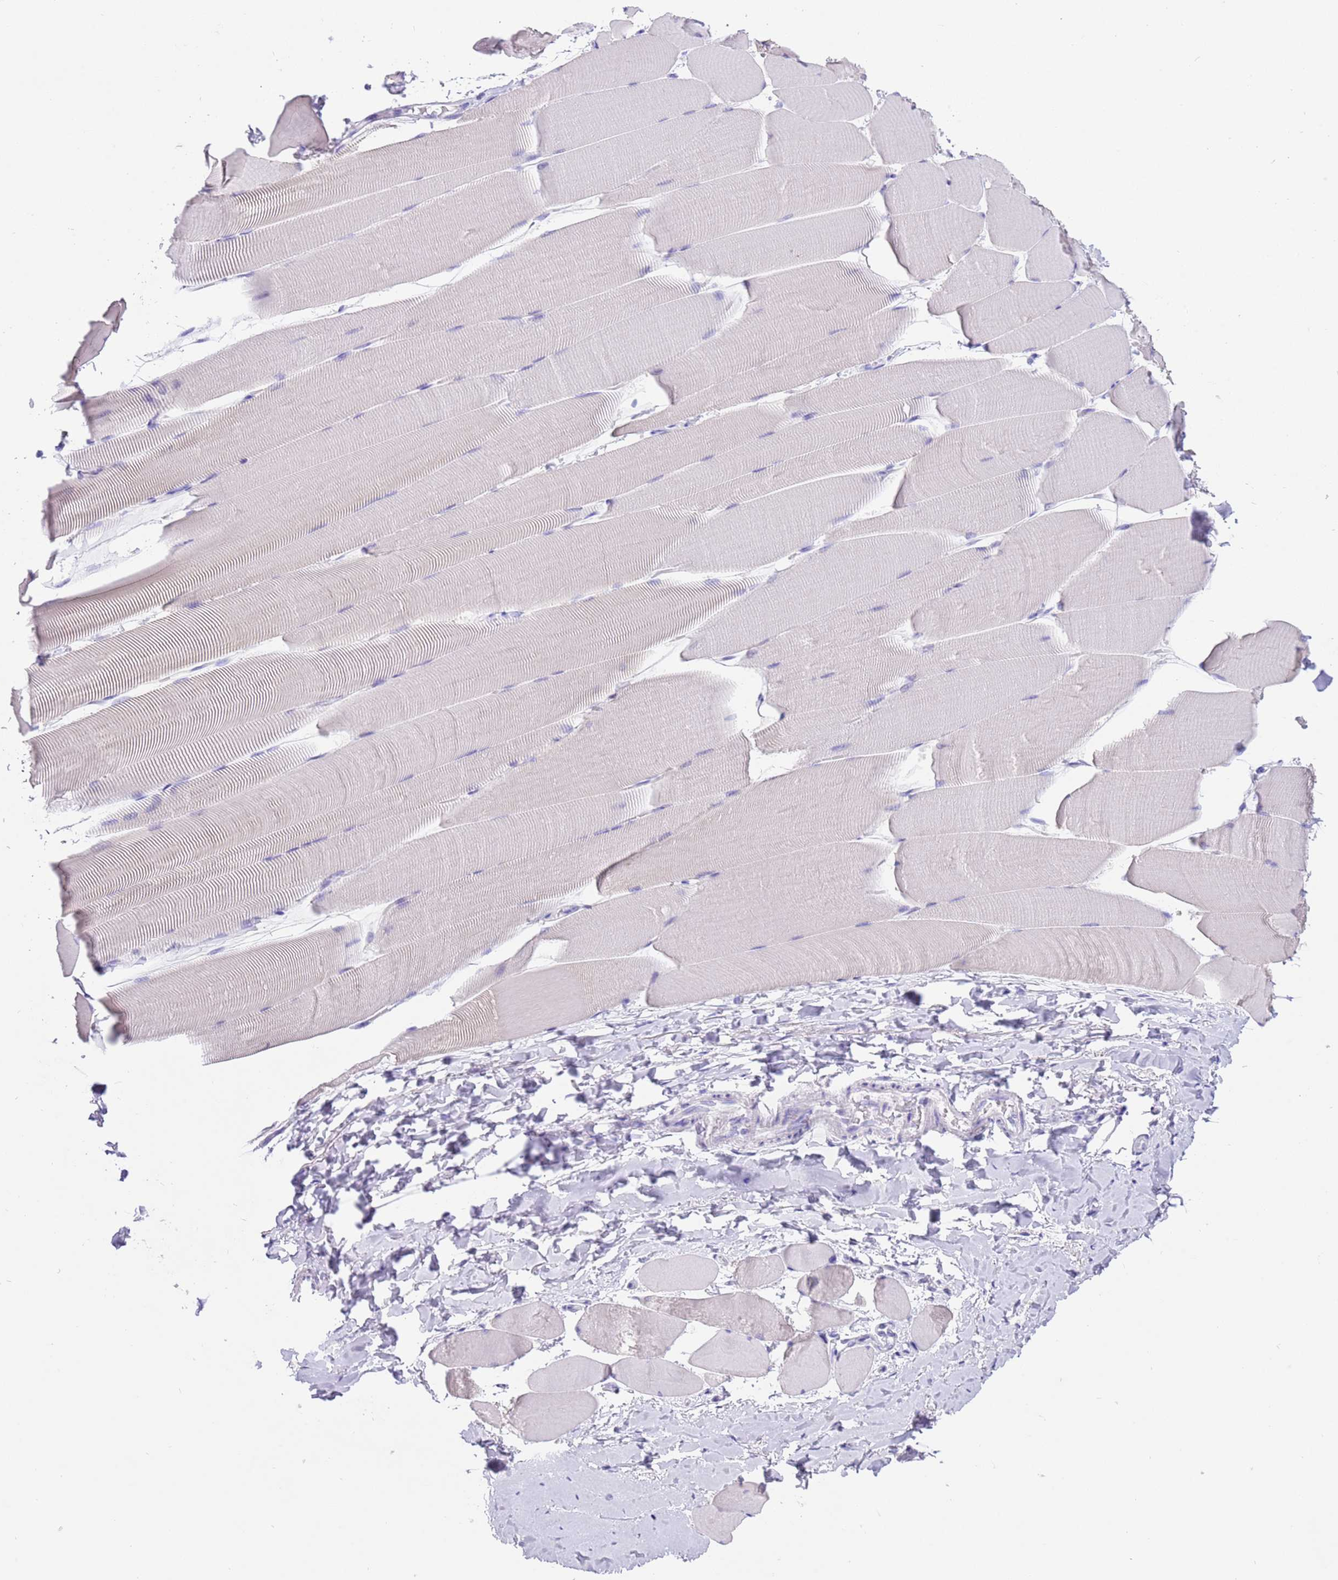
{"staining": {"intensity": "negative", "quantity": "none", "location": "none"}, "tissue": "skeletal muscle", "cell_type": "Myocytes", "image_type": "normal", "snomed": [{"axis": "morphology", "description": "Normal tissue, NOS"}, {"axis": "topography", "description": "Skeletal muscle"}], "caption": "Myocytes are negative for protein expression in unremarkable human skeletal muscle. (DAB immunohistochemistry with hematoxylin counter stain).", "gene": "CPB1", "patient": {"sex": "male", "age": 25}}